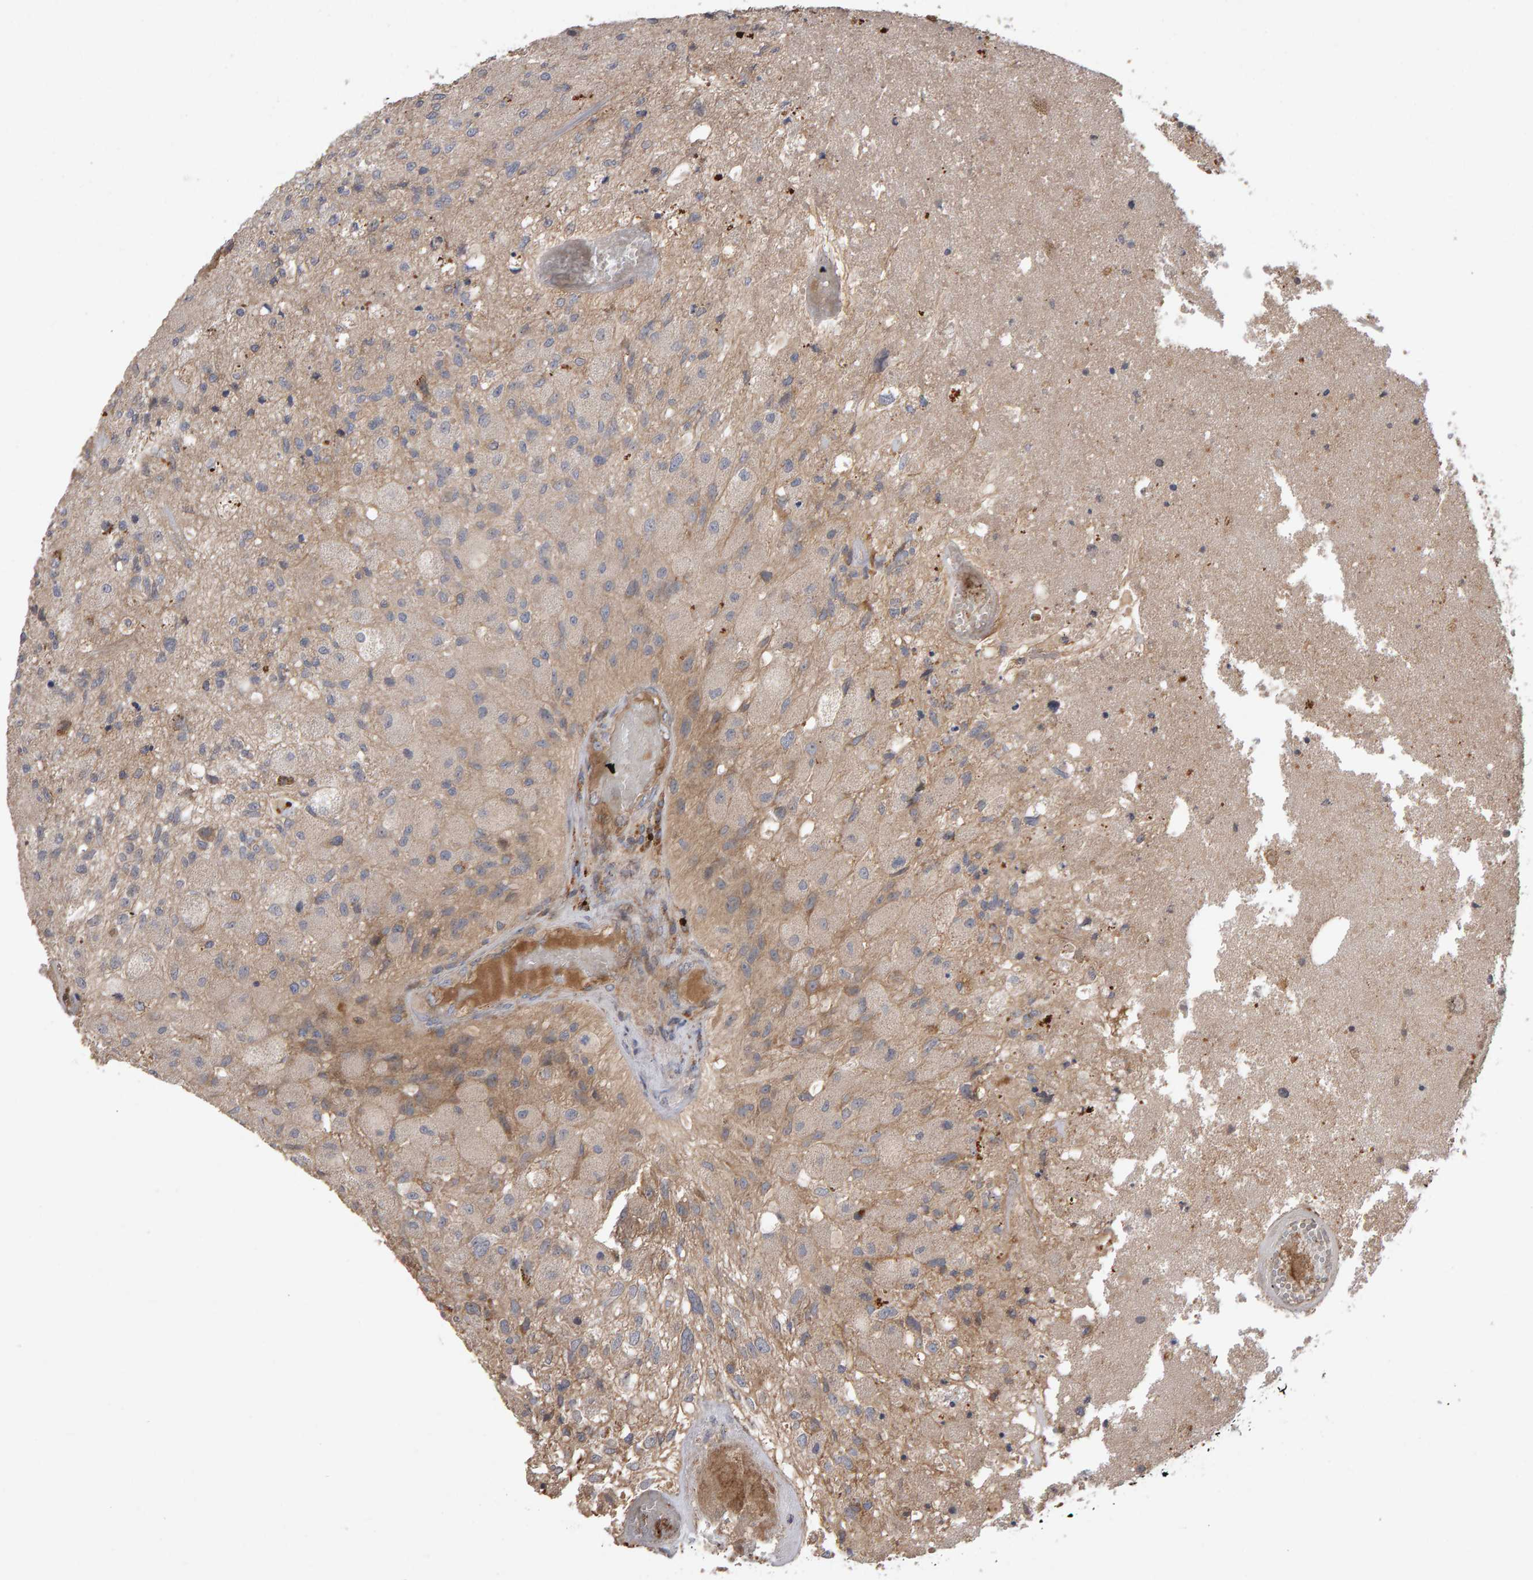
{"staining": {"intensity": "weak", "quantity": "25%-75%", "location": "cytoplasmic/membranous"}, "tissue": "glioma", "cell_type": "Tumor cells", "image_type": "cancer", "snomed": [{"axis": "morphology", "description": "Normal tissue, NOS"}, {"axis": "morphology", "description": "Glioma, malignant, High grade"}, {"axis": "topography", "description": "Cerebral cortex"}], "caption": "A micrograph of glioma stained for a protein reveals weak cytoplasmic/membranous brown staining in tumor cells.", "gene": "PGS1", "patient": {"sex": "male", "age": 77}}